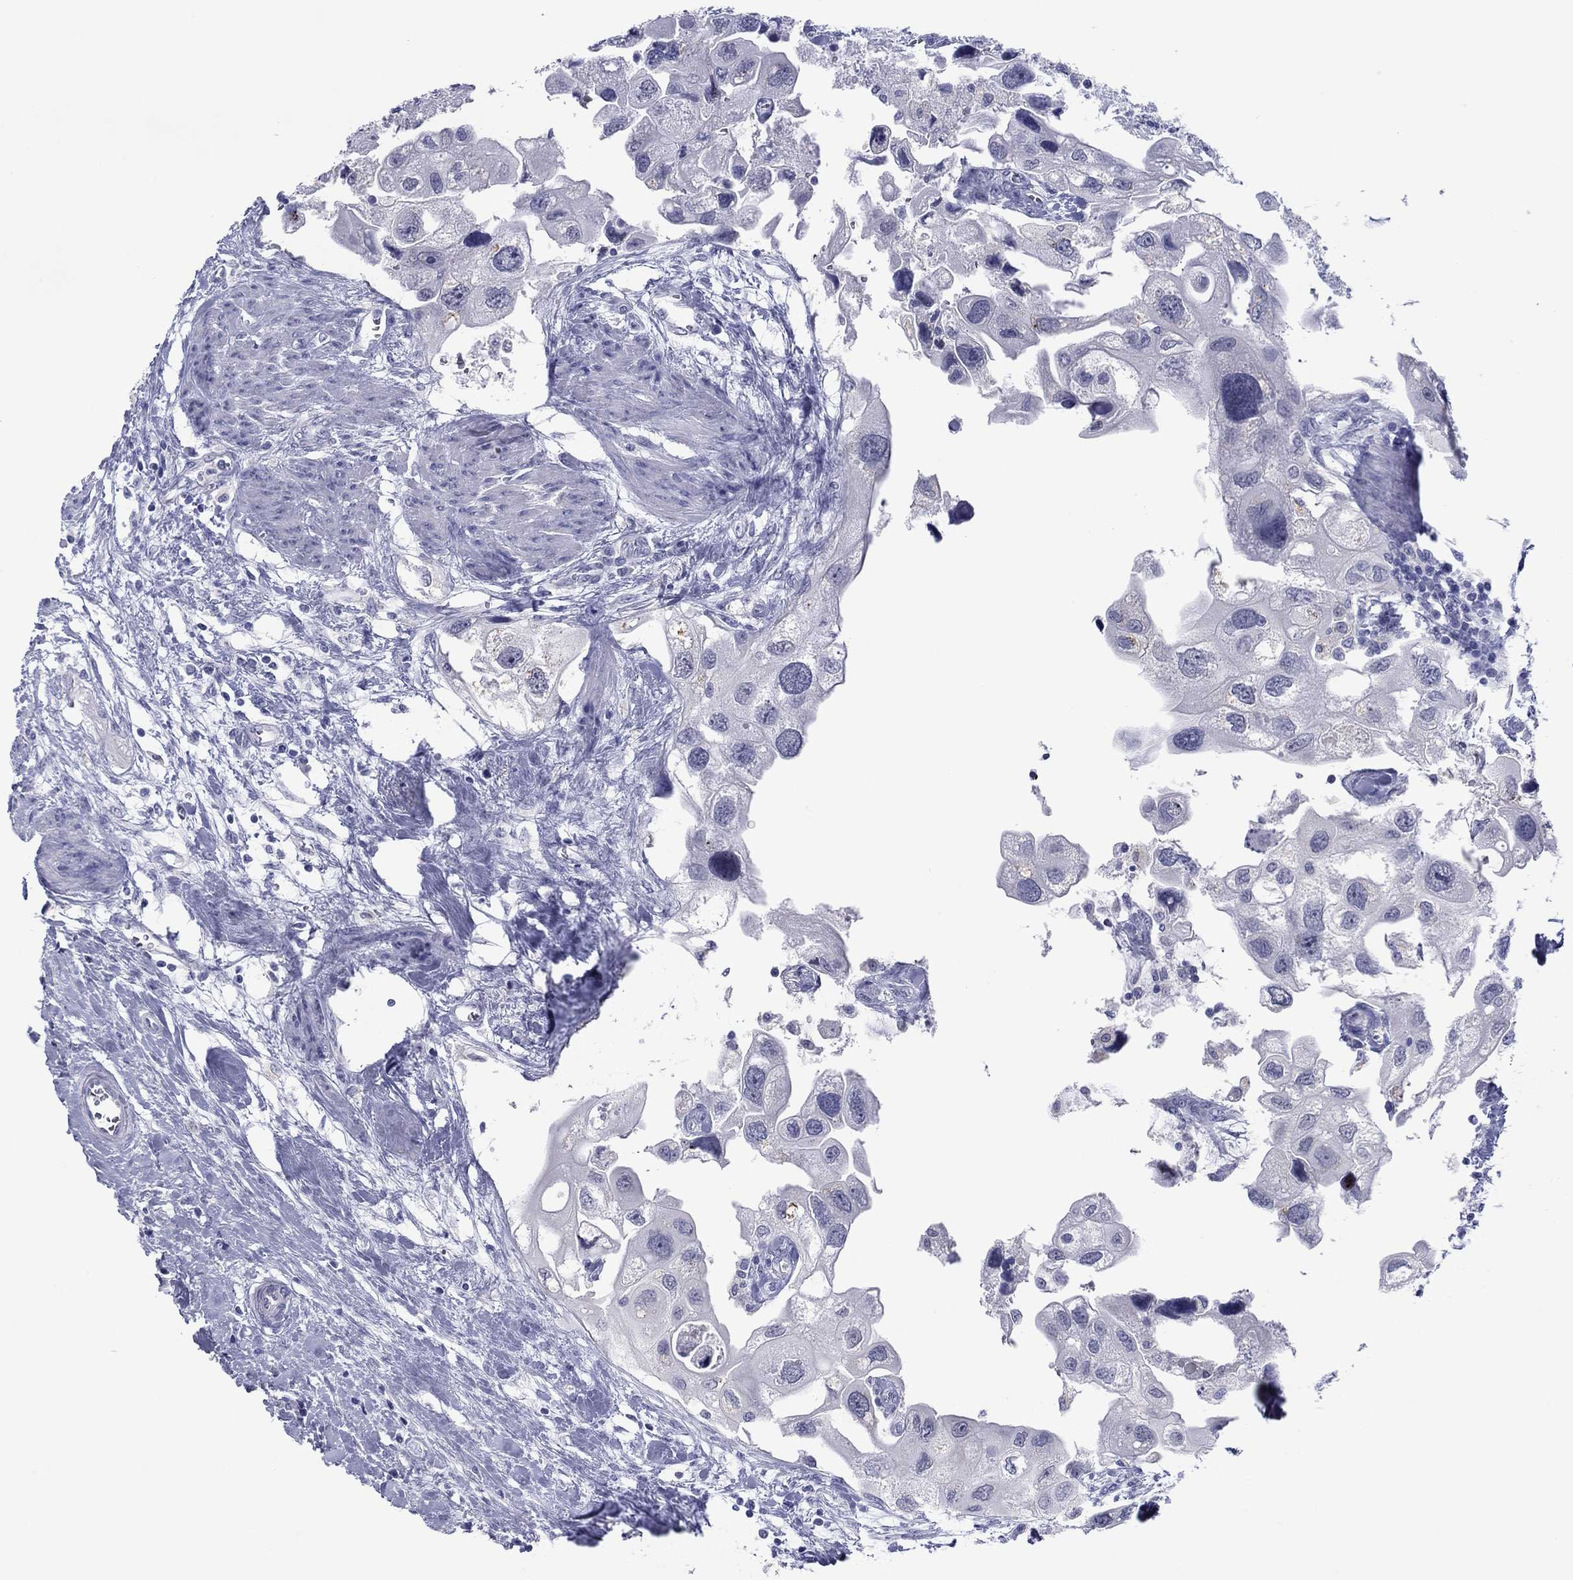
{"staining": {"intensity": "negative", "quantity": "none", "location": "none"}, "tissue": "urothelial cancer", "cell_type": "Tumor cells", "image_type": "cancer", "snomed": [{"axis": "morphology", "description": "Urothelial carcinoma, High grade"}, {"axis": "topography", "description": "Urinary bladder"}], "caption": "A photomicrograph of human high-grade urothelial carcinoma is negative for staining in tumor cells.", "gene": "TCFL5", "patient": {"sex": "male", "age": 59}}